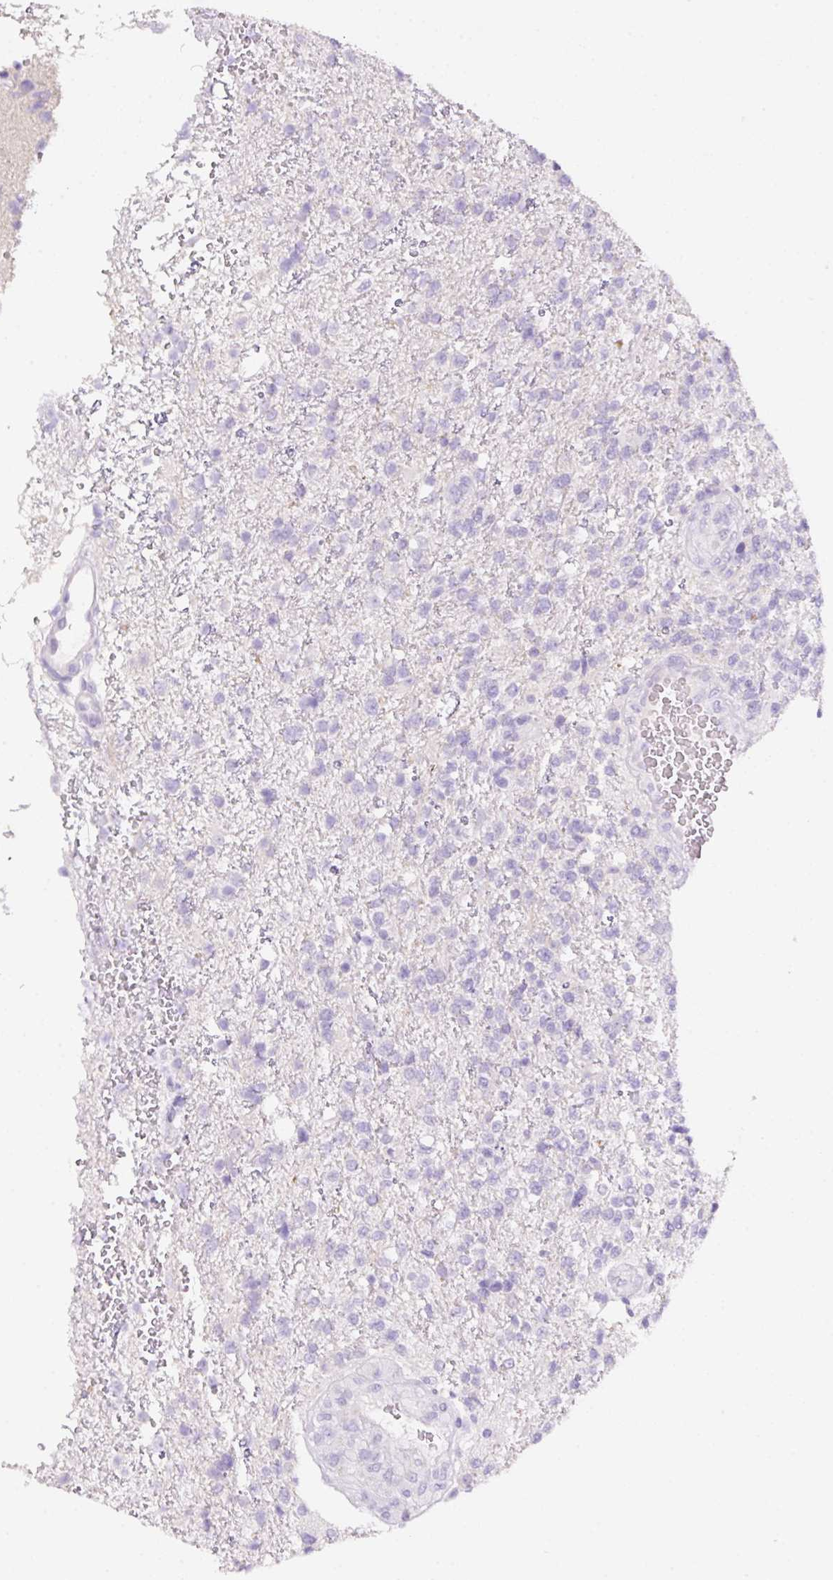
{"staining": {"intensity": "negative", "quantity": "none", "location": "none"}, "tissue": "glioma", "cell_type": "Tumor cells", "image_type": "cancer", "snomed": [{"axis": "morphology", "description": "Glioma, malignant, High grade"}, {"axis": "topography", "description": "Brain"}], "caption": "This photomicrograph is of glioma stained with IHC to label a protein in brown with the nuclei are counter-stained blue. There is no positivity in tumor cells.", "gene": "NDST3", "patient": {"sex": "male", "age": 56}}